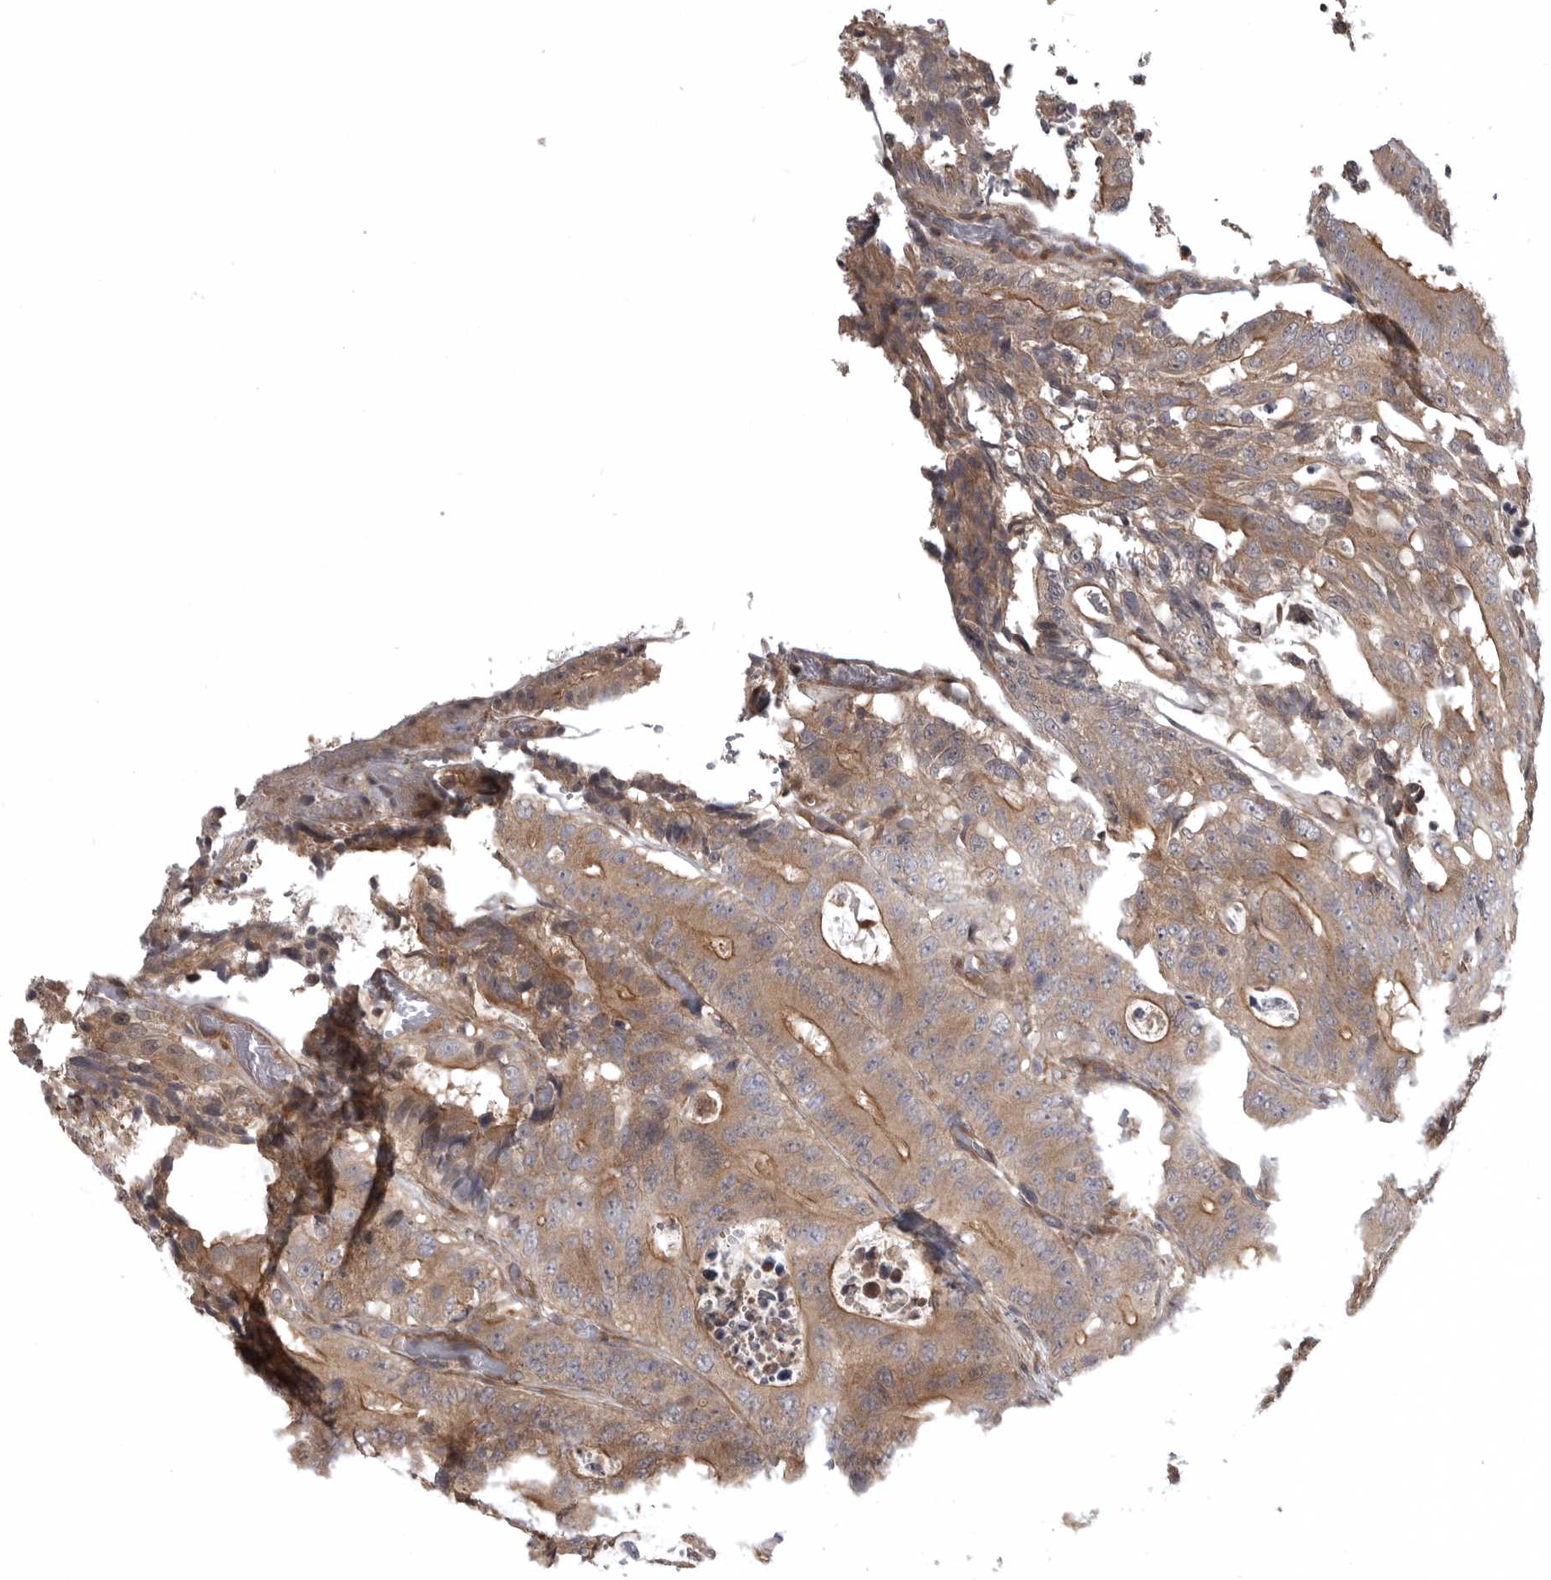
{"staining": {"intensity": "moderate", "quantity": "25%-75%", "location": "cytoplasmic/membranous"}, "tissue": "colorectal cancer", "cell_type": "Tumor cells", "image_type": "cancer", "snomed": [{"axis": "morphology", "description": "Adenocarcinoma, NOS"}, {"axis": "topography", "description": "Colon"}], "caption": "Moderate cytoplasmic/membranous protein staining is seen in about 25%-75% of tumor cells in colorectal cancer (adenocarcinoma).", "gene": "CUEDC1", "patient": {"sex": "male", "age": 83}}